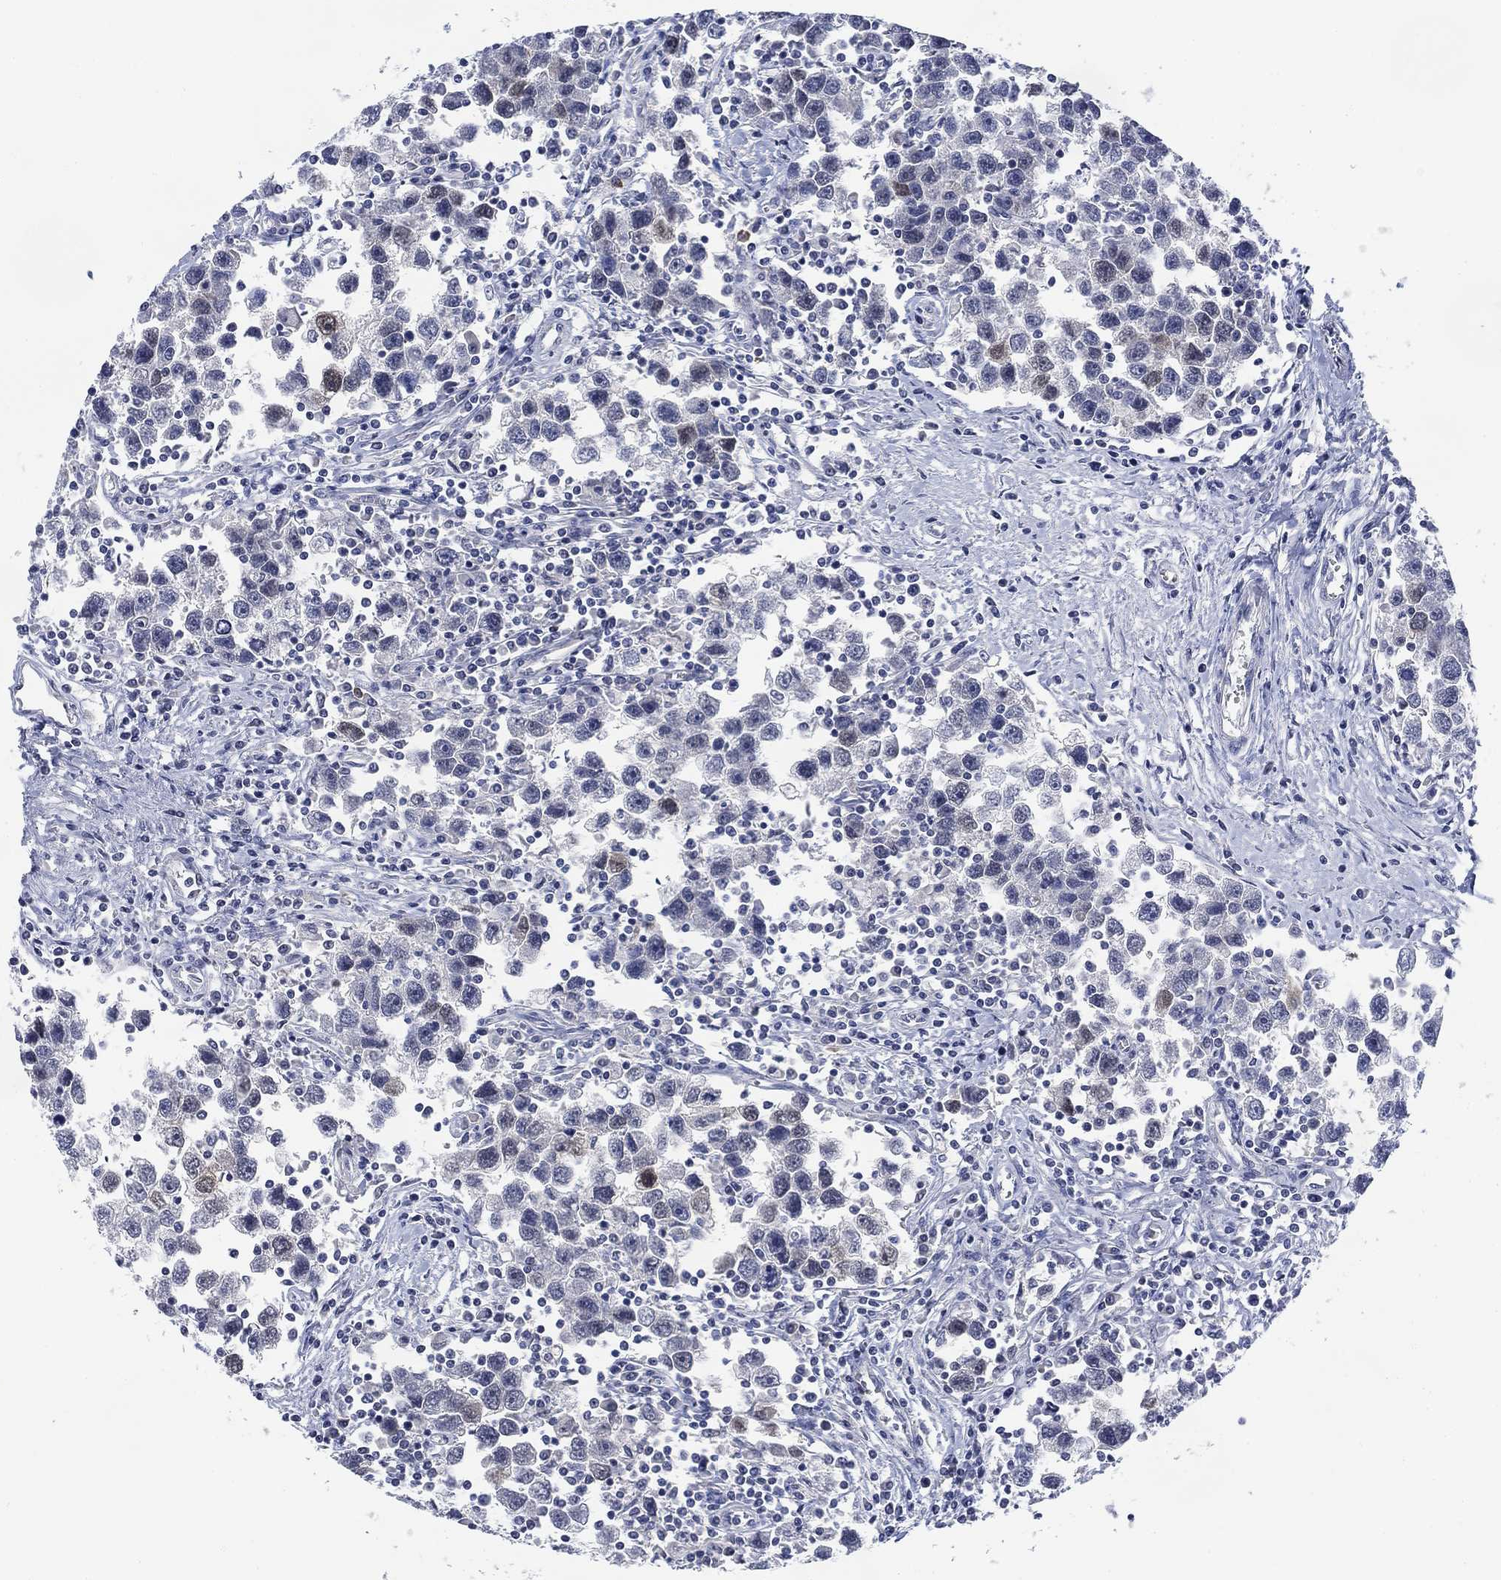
{"staining": {"intensity": "negative", "quantity": "none", "location": "none"}, "tissue": "testis cancer", "cell_type": "Tumor cells", "image_type": "cancer", "snomed": [{"axis": "morphology", "description": "Seminoma, NOS"}, {"axis": "topography", "description": "Testis"}], "caption": "Image shows no significant protein expression in tumor cells of testis cancer.", "gene": "DAZL", "patient": {"sex": "male", "age": 30}}